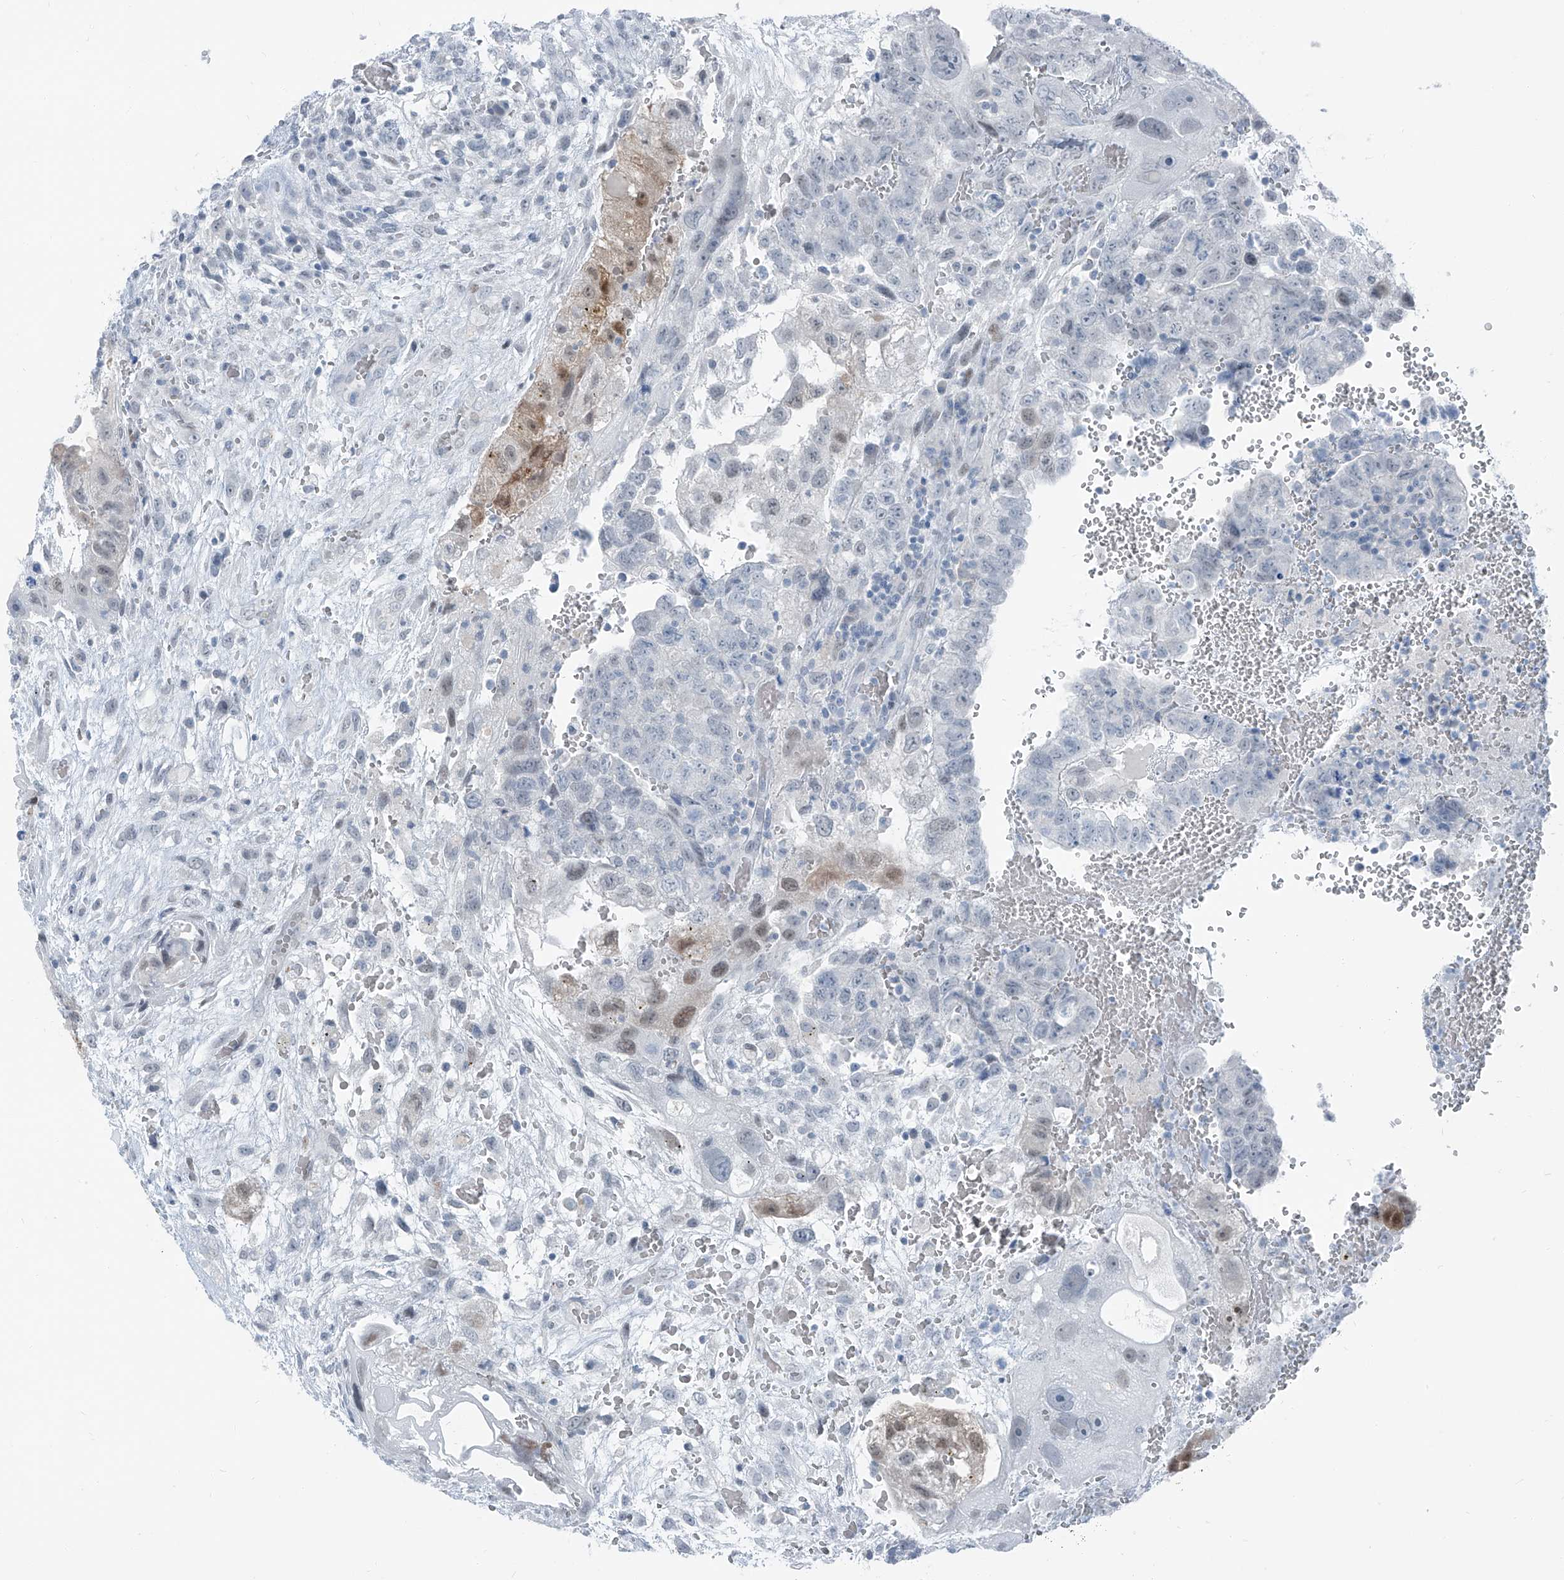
{"staining": {"intensity": "weak", "quantity": "<25%", "location": "nuclear"}, "tissue": "testis cancer", "cell_type": "Tumor cells", "image_type": "cancer", "snomed": [{"axis": "morphology", "description": "Carcinoma, Embryonal, NOS"}, {"axis": "topography", "description": "Testis"}], "caption": "Immunohistochemistry image of embryonal carcinoma (testis) stained for a protein (brown), which demonstrates no positivity in tumor cells. The staining was performed using DAB (3,3'-diaminobenzidine) to visualize the protein expression in brown, while the nuclei were stained in blue with hematoxylin (Magnification: 20x).", "gene": "RGN", "patient": {"sex": "male", "age": 37}}